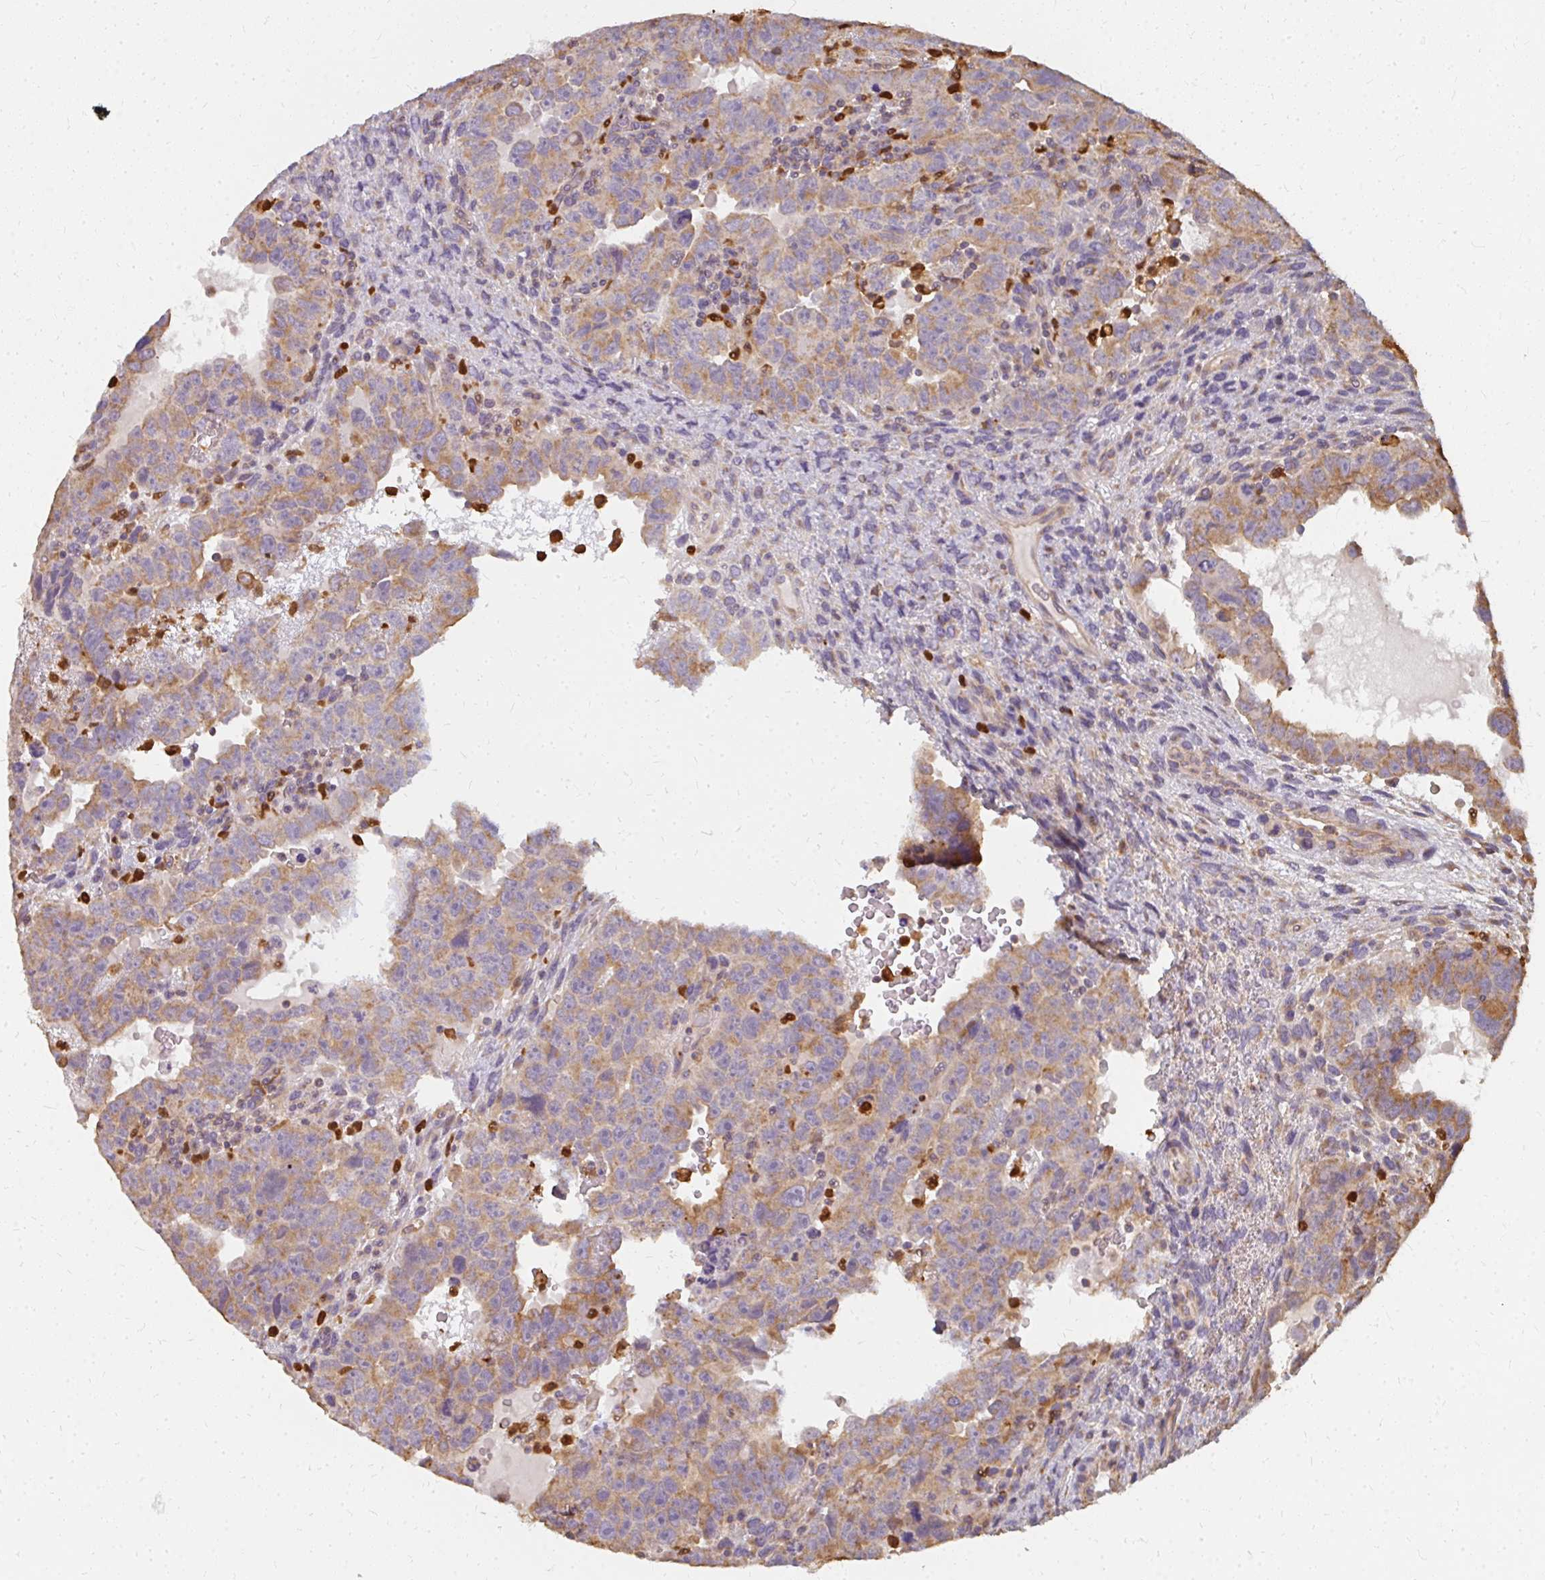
{"staining": {"intensity": "moderate", "quantity": ">75%", "location": "cytoplasmic/membranous"}, "tissue": "testis cancer", "cell_type": "Tumor cells", "image_type": "cancer", "snomed": [{"axis": "morphology", "description": "Carcinoma, Embryonal, NOS"}, {"axis": "topography", "description": "Testis"}], "caption": "Human embryonal carcinoma (testis) stained with a brown dye demonstrates moderate cytoplasmic/membranous positive staining in about >75% of tumor cells.", "gene": "CNTRL", "patient": {"sex": "male", "age": 24}}